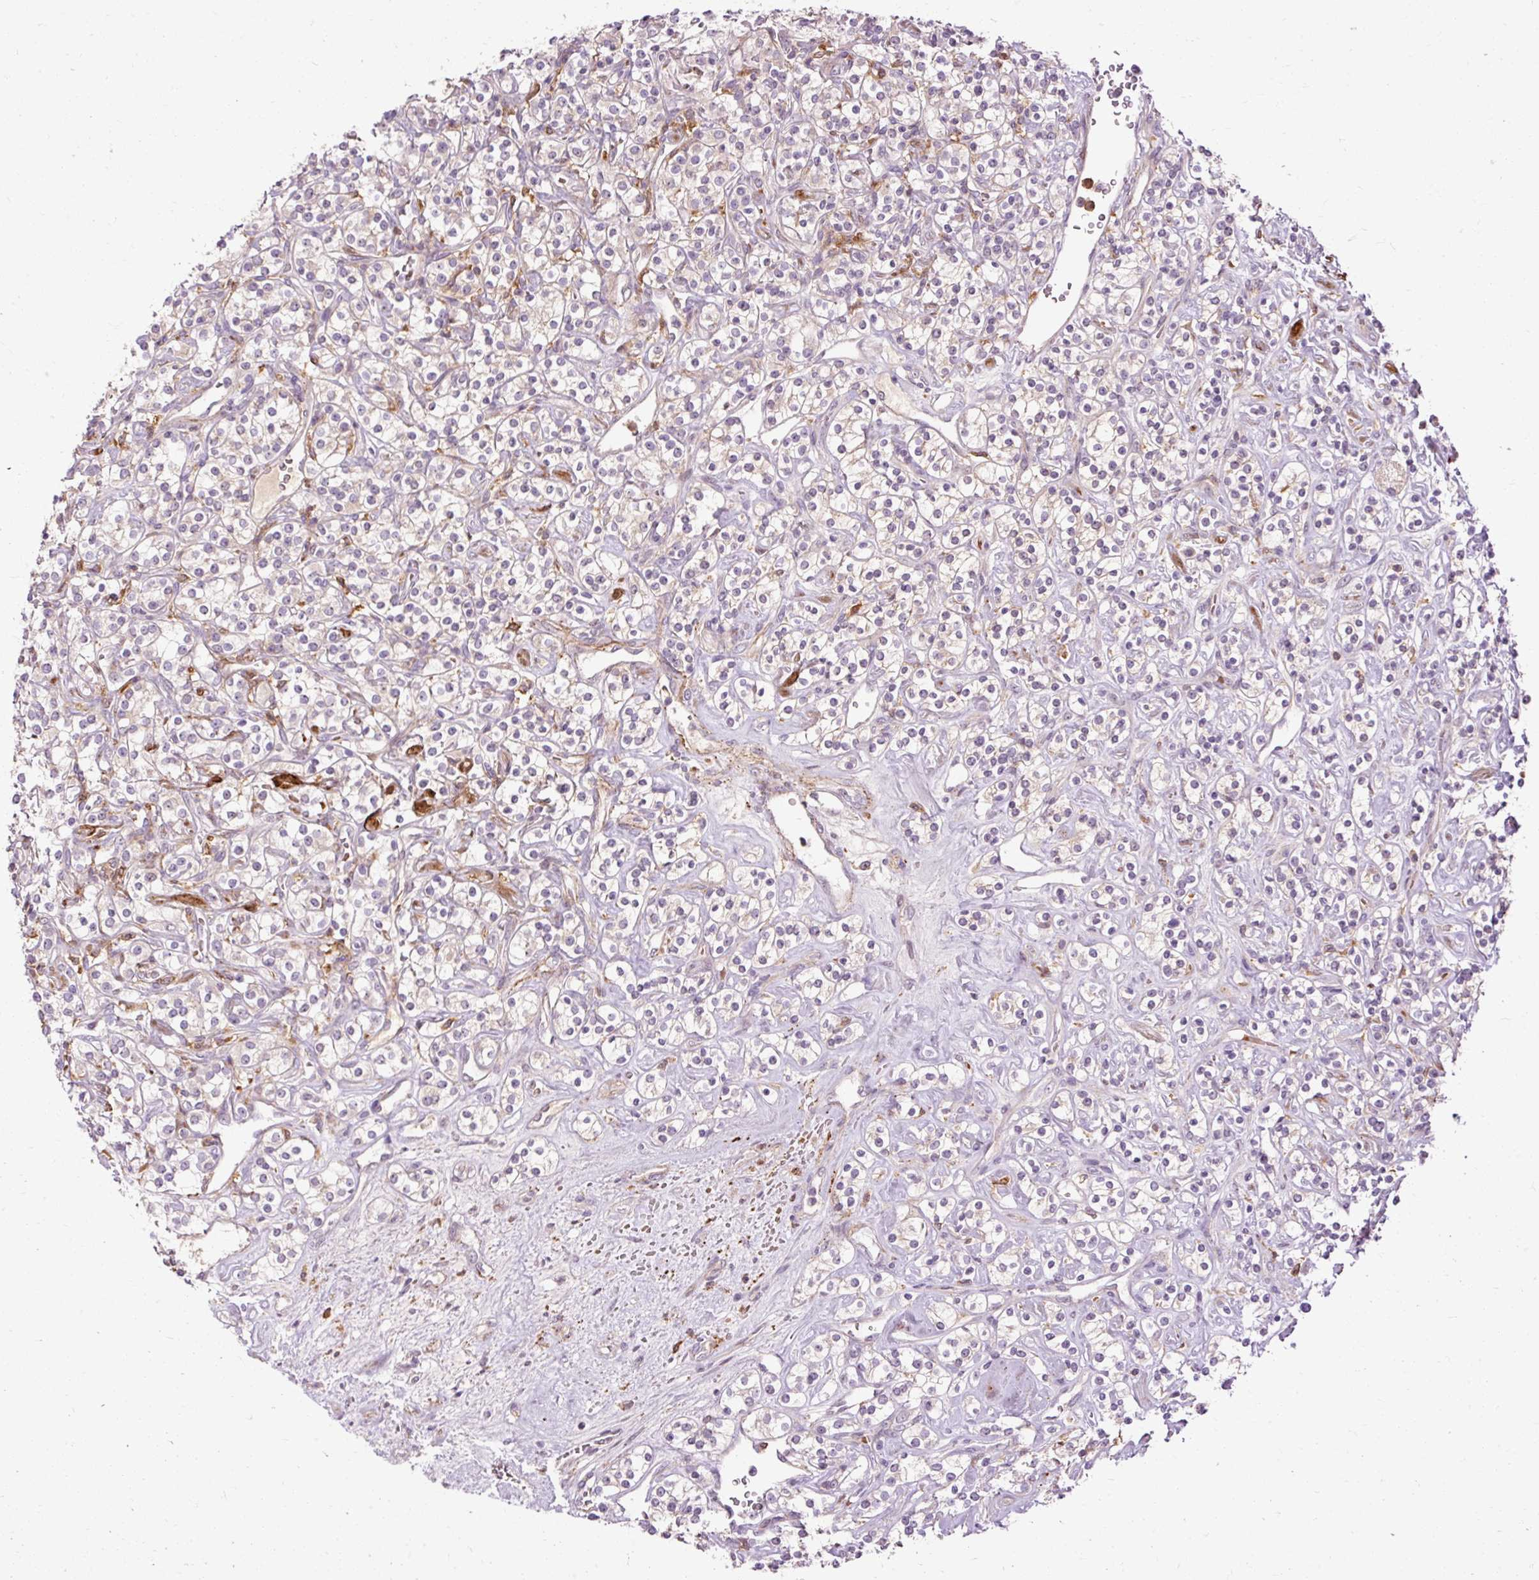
{"staining": {"intensity": "weak", "quantity": "<25%", "location": "cytoplasmic/membranous"}, "tissue": "renal cancer", "cell_type": "Tumor cells", "image_type": "cancer", "snomed": [{"axis": "morphology", "description": "Adenocarcinoma, NOS"}, {"axis": "topography", "description": "Kidney"}], "caption": "Tumor cells are negative for protein expression in human adenocarcinoma (renal).", "gene": "CEBPZ", "patient": {"sex": "male", "age": 77}}